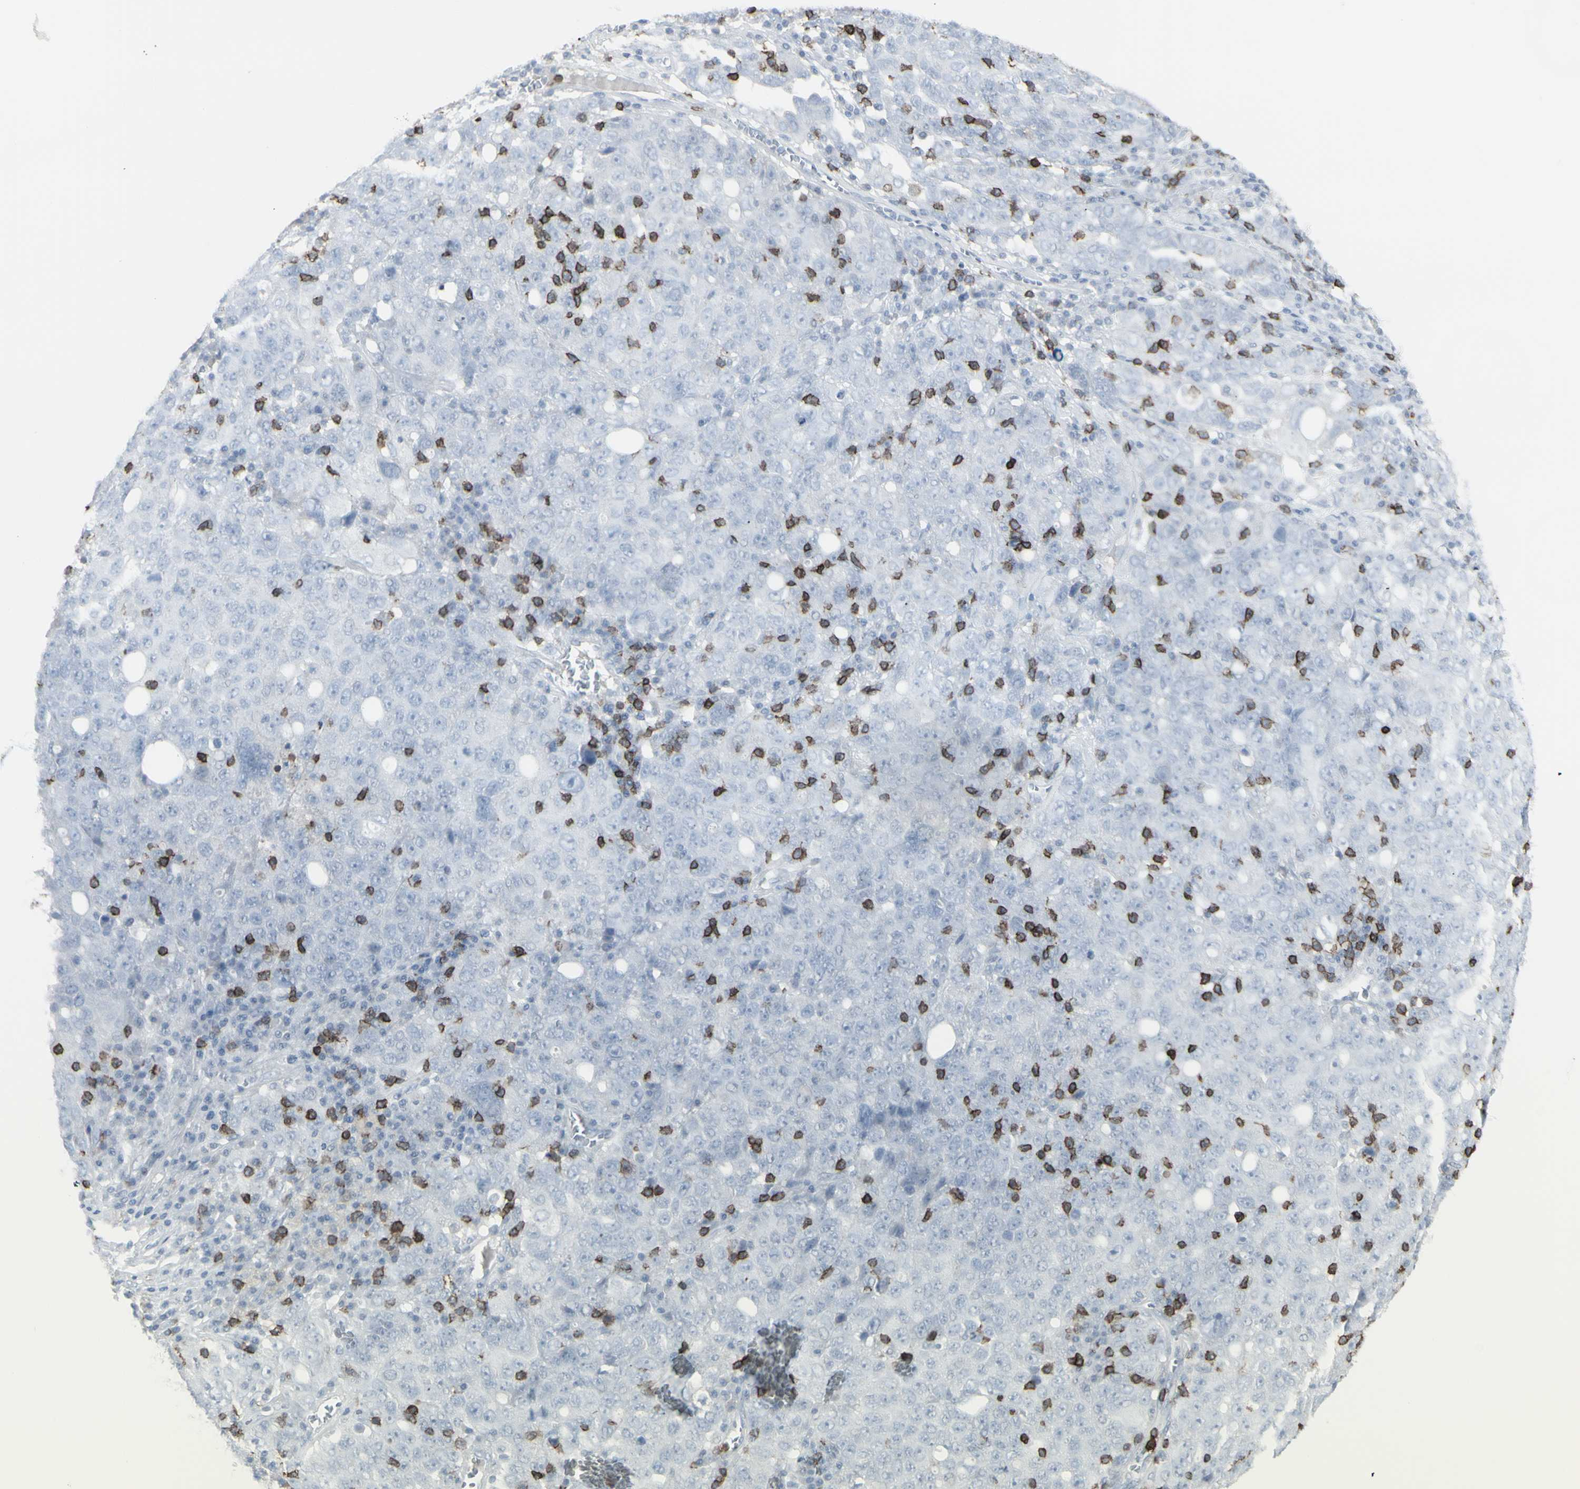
{"staining": {"intensity": "negative", "quantity": "none", "location": "none"}, "tissue": "ovarian cancer", "cell_type": "Tumor cells", "image_type": "cancer", "snomed": [{"axis": "morphology", "description": "Carcinoma, endometroid"}, {"axis": "topography", "description": "Ovary"}], "caption": "IHC micrograph of neoplastic tissue: human ovarian endometroid carcinoma stained with DAB shows no significant protein staining in tumor cells.", "gene": "CD247", "patient": {"sex": "female", "age": 62}}